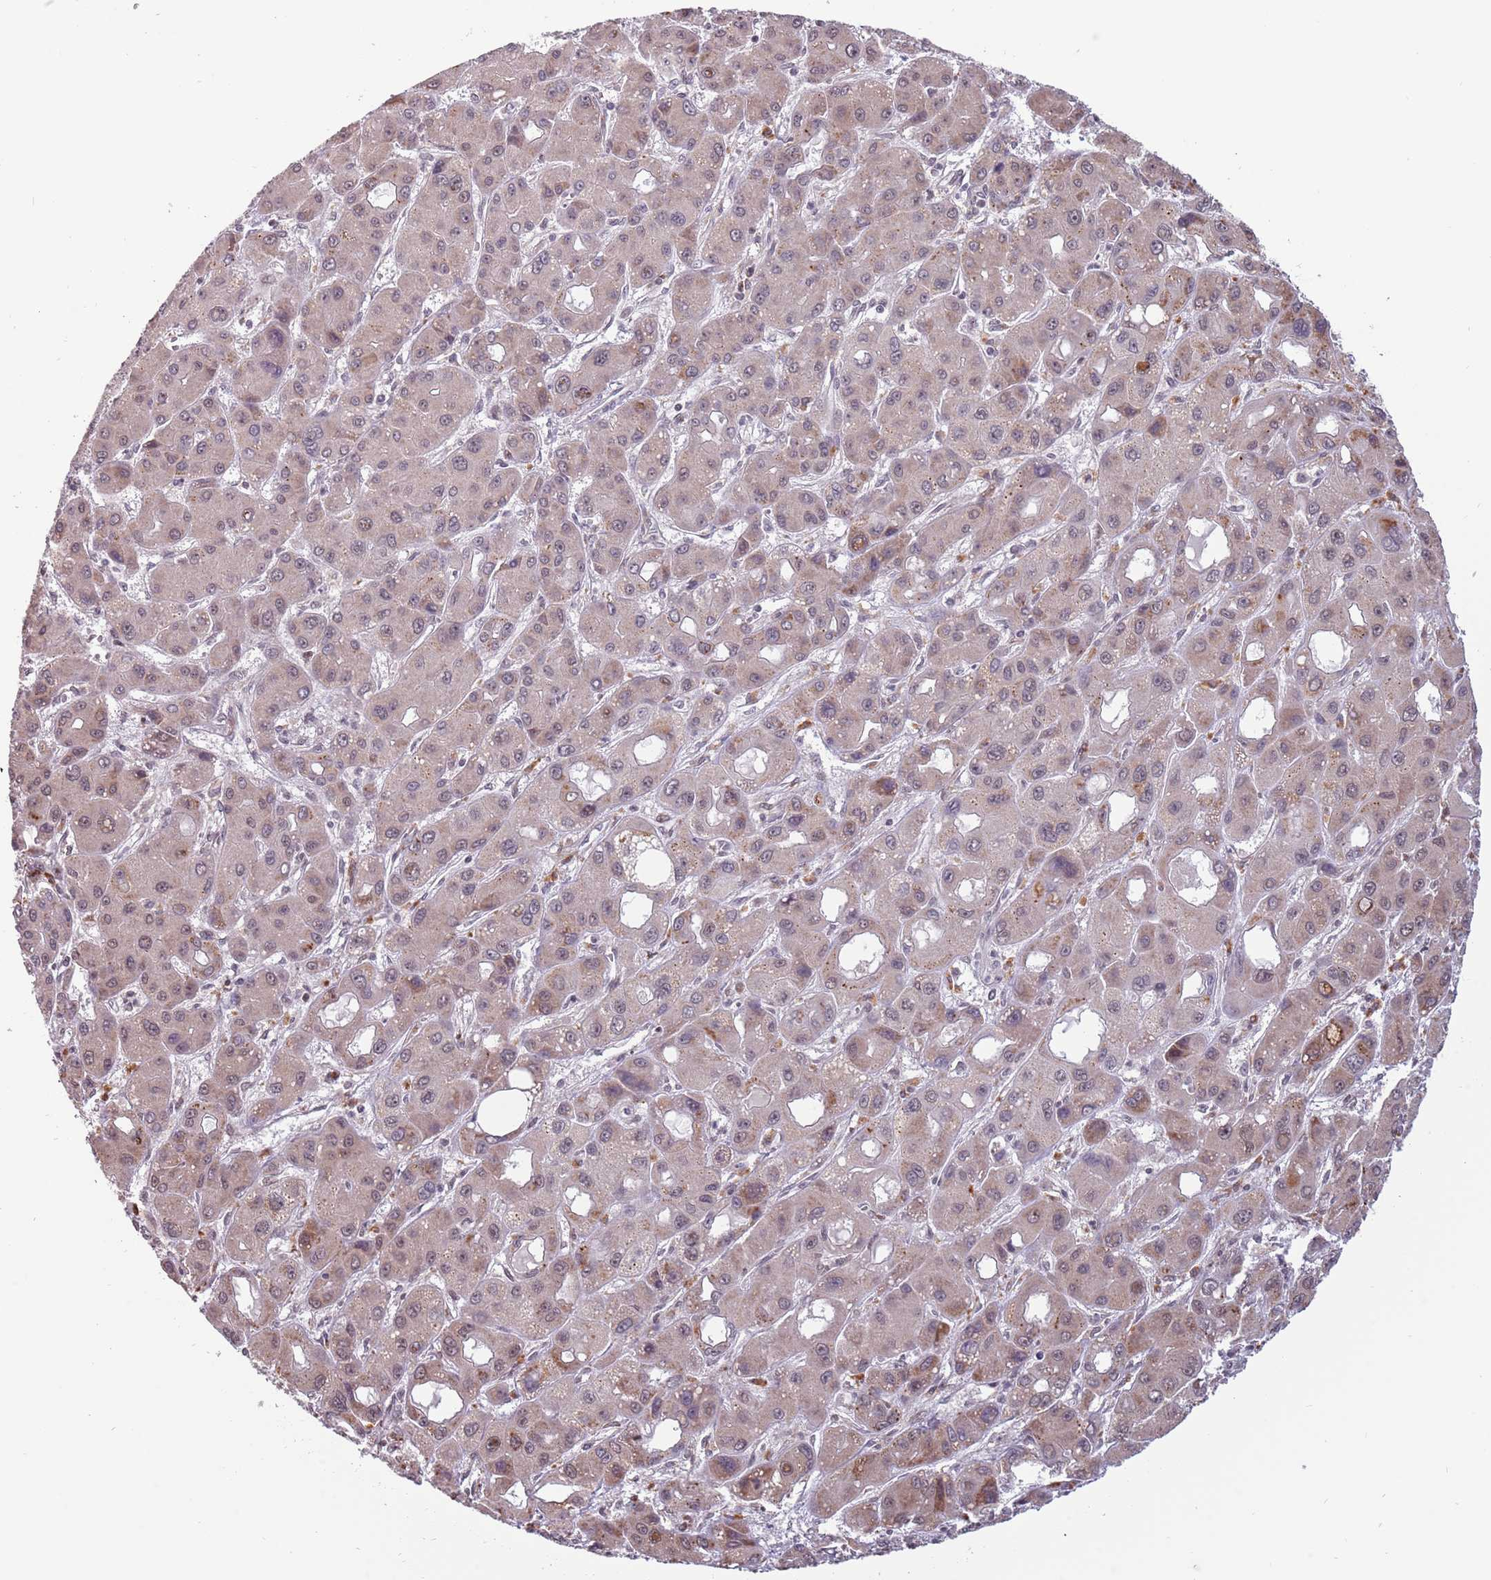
{"staining": {"intensity": "weak", "quantity": "<25%", "location": "cytoplasmic/membranous"}, "tissue": "liver cancer", "cell_type": "Tumor cells", "image_type": "cancer", "snomed": [{"axis": "morphology", "description": "Carcinoma, Hepatocellular, NOS"}, {"axis": "topography", "description": "Liver"}], "caption": "There is no significant expression in tumor cells of liver hepatocellular carcinoma.", "gene": "BARD1", "patient": {"sex": "male", "age": 55}}